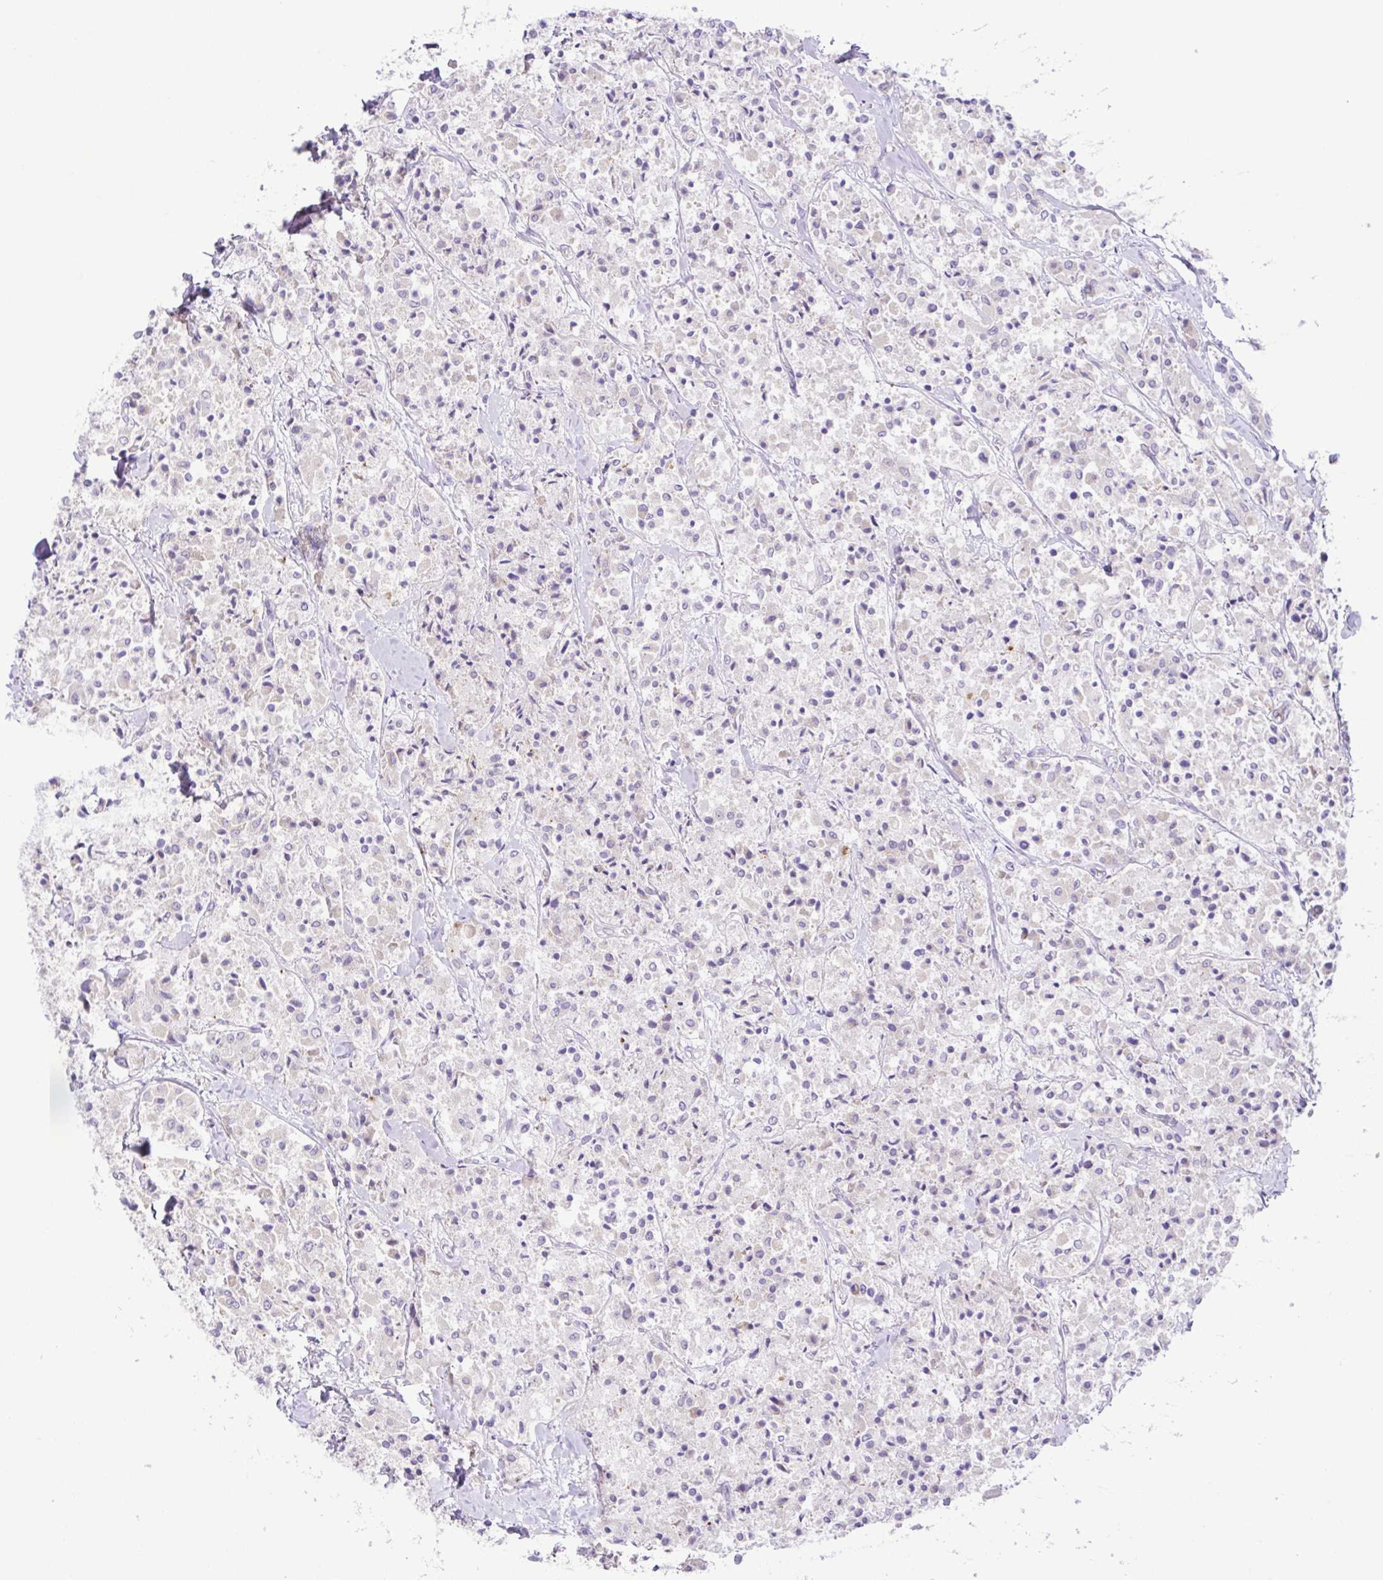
{"staining": {"intensity": "negative", "quantity": "none", "location": "none"}, "tissue": "carcinoid", "cell_type": "Tumor cells", "image_type": "cancer", "snomed": [{"axis": "morphology", "description": "Carcinoid, malignant, NOS"}, {"axis": "topography", "description": "Lung"}], "caption": "Carcinoid stained for a protein using immunohistochemistry (IHC) displays no staining tumor cells.", "gene": "DCLK2", "patient": {"sex": "male", "age": 71}}